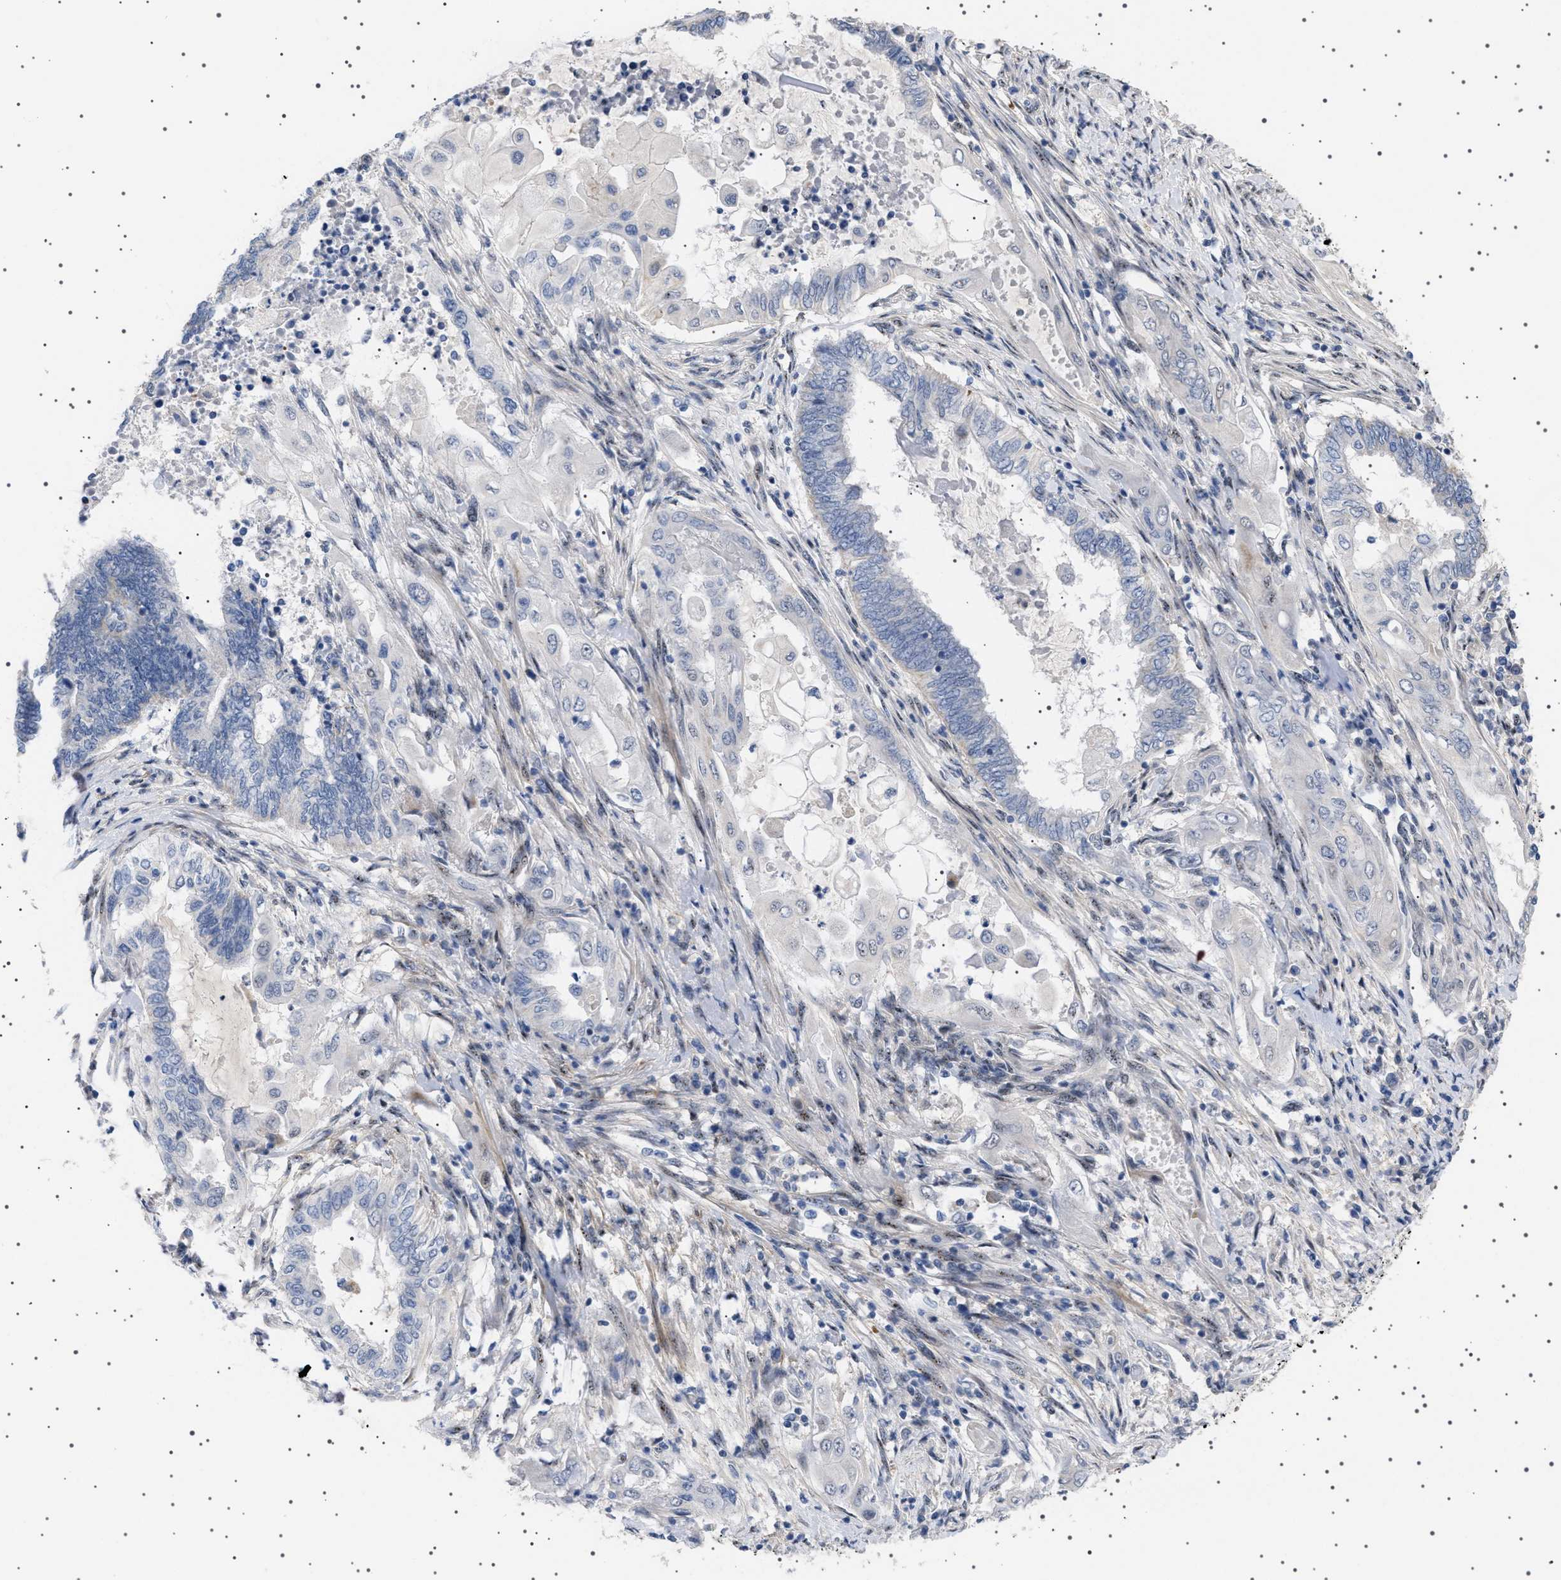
{"staining": {"intensity": "negative", "quantity": "none", "location": "none"}, "tissue": "endometrial cancer", "cell_type": "Tumor cells", "image_type": "cancer", "snomed": [{"axis": "morphology", "description": "Adenocarcinoma, NOS"}, {"axis": "topography", "description": "Uterus"}, {"axis": "topography", "description": "Endometrium"}], "caption": "Immunohistochemistry (IHC) image of endometrial cancer stained for a protein (brown), which exhibits no positivity in tumor cells.", "gene": "HTR1A", "patient": {"sex": "female", "age": 70}}